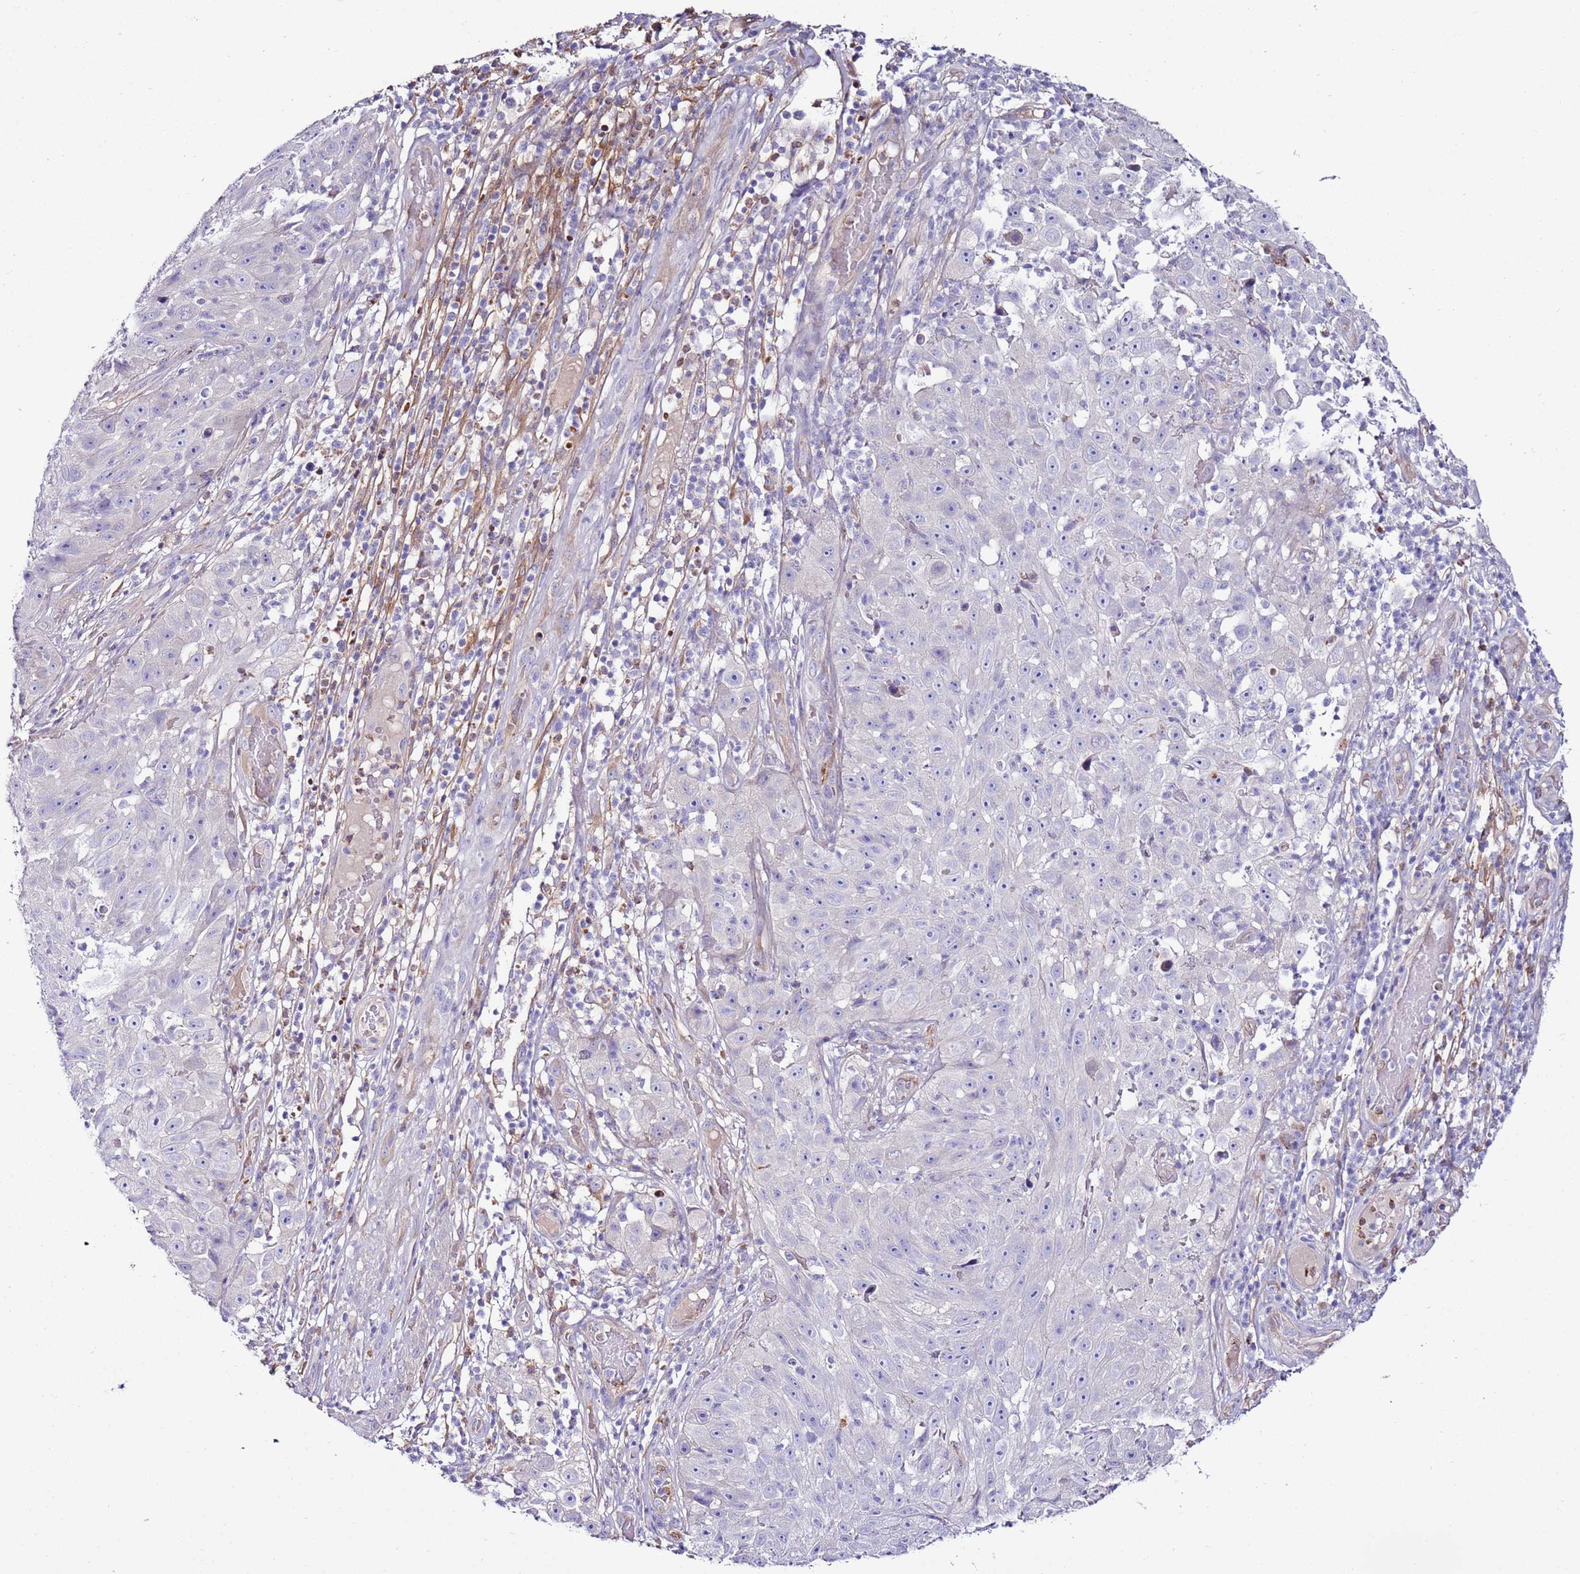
{"staining": {"intensity": "negative", "quantity": "none", "location": "none"}, "tissue": "skin cancer", "cell_type": "Tumor cells", "image_type": "cancer", "snomed": [{"axis": "morphology", "description": "Squamous cell carcinoma, NOS"}, {"axis": "topography", "description": "Skin"}], "caption": "IHC histopathology image of skin squamous cell carcinoma stained for a protein (brown), which reveals no staining in tumor cells.", "gene": "FAM174C", "patient": {"sex": "female", "age": 87}}